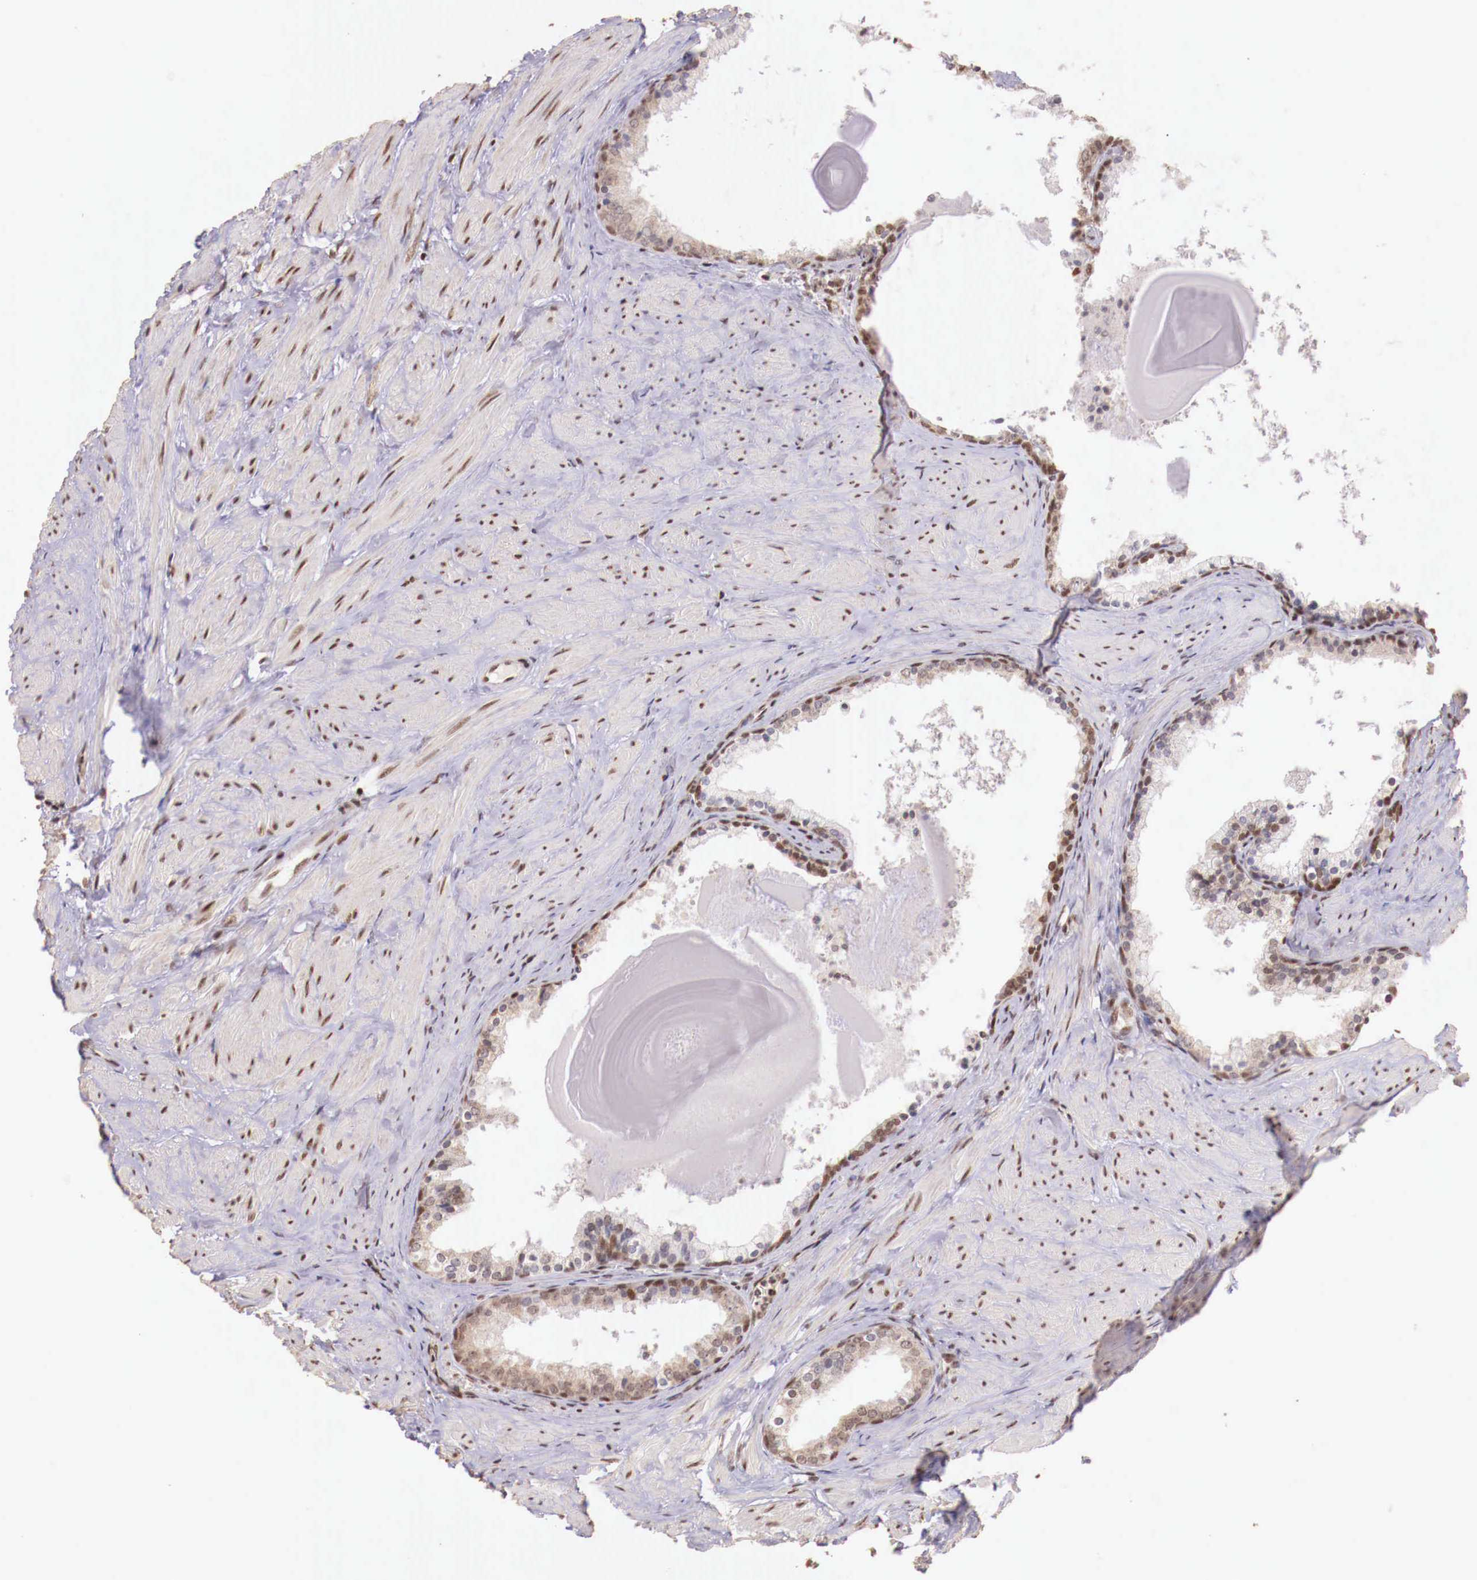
{"staining": {"intensity": "weak", "quantity": ">75%", "location": "nuclear"}, "tissue": "prostate", "cell_type": "Glandular cells", "image_type": "normal", "snomed": [{"axis": "morphology", "description": "Normal tissue, NOS"}, {"axis": "topography", "description": "Prostate"}], "caption": "The histopathology image displays a brown stain indicating the presence of a protein in the nuclear of glandular cells in prostate. (Brightfield microscopy of DAB IHC at high magnification).", "gene": "SP1", "patient": {"sex": "male", "age": 65}}